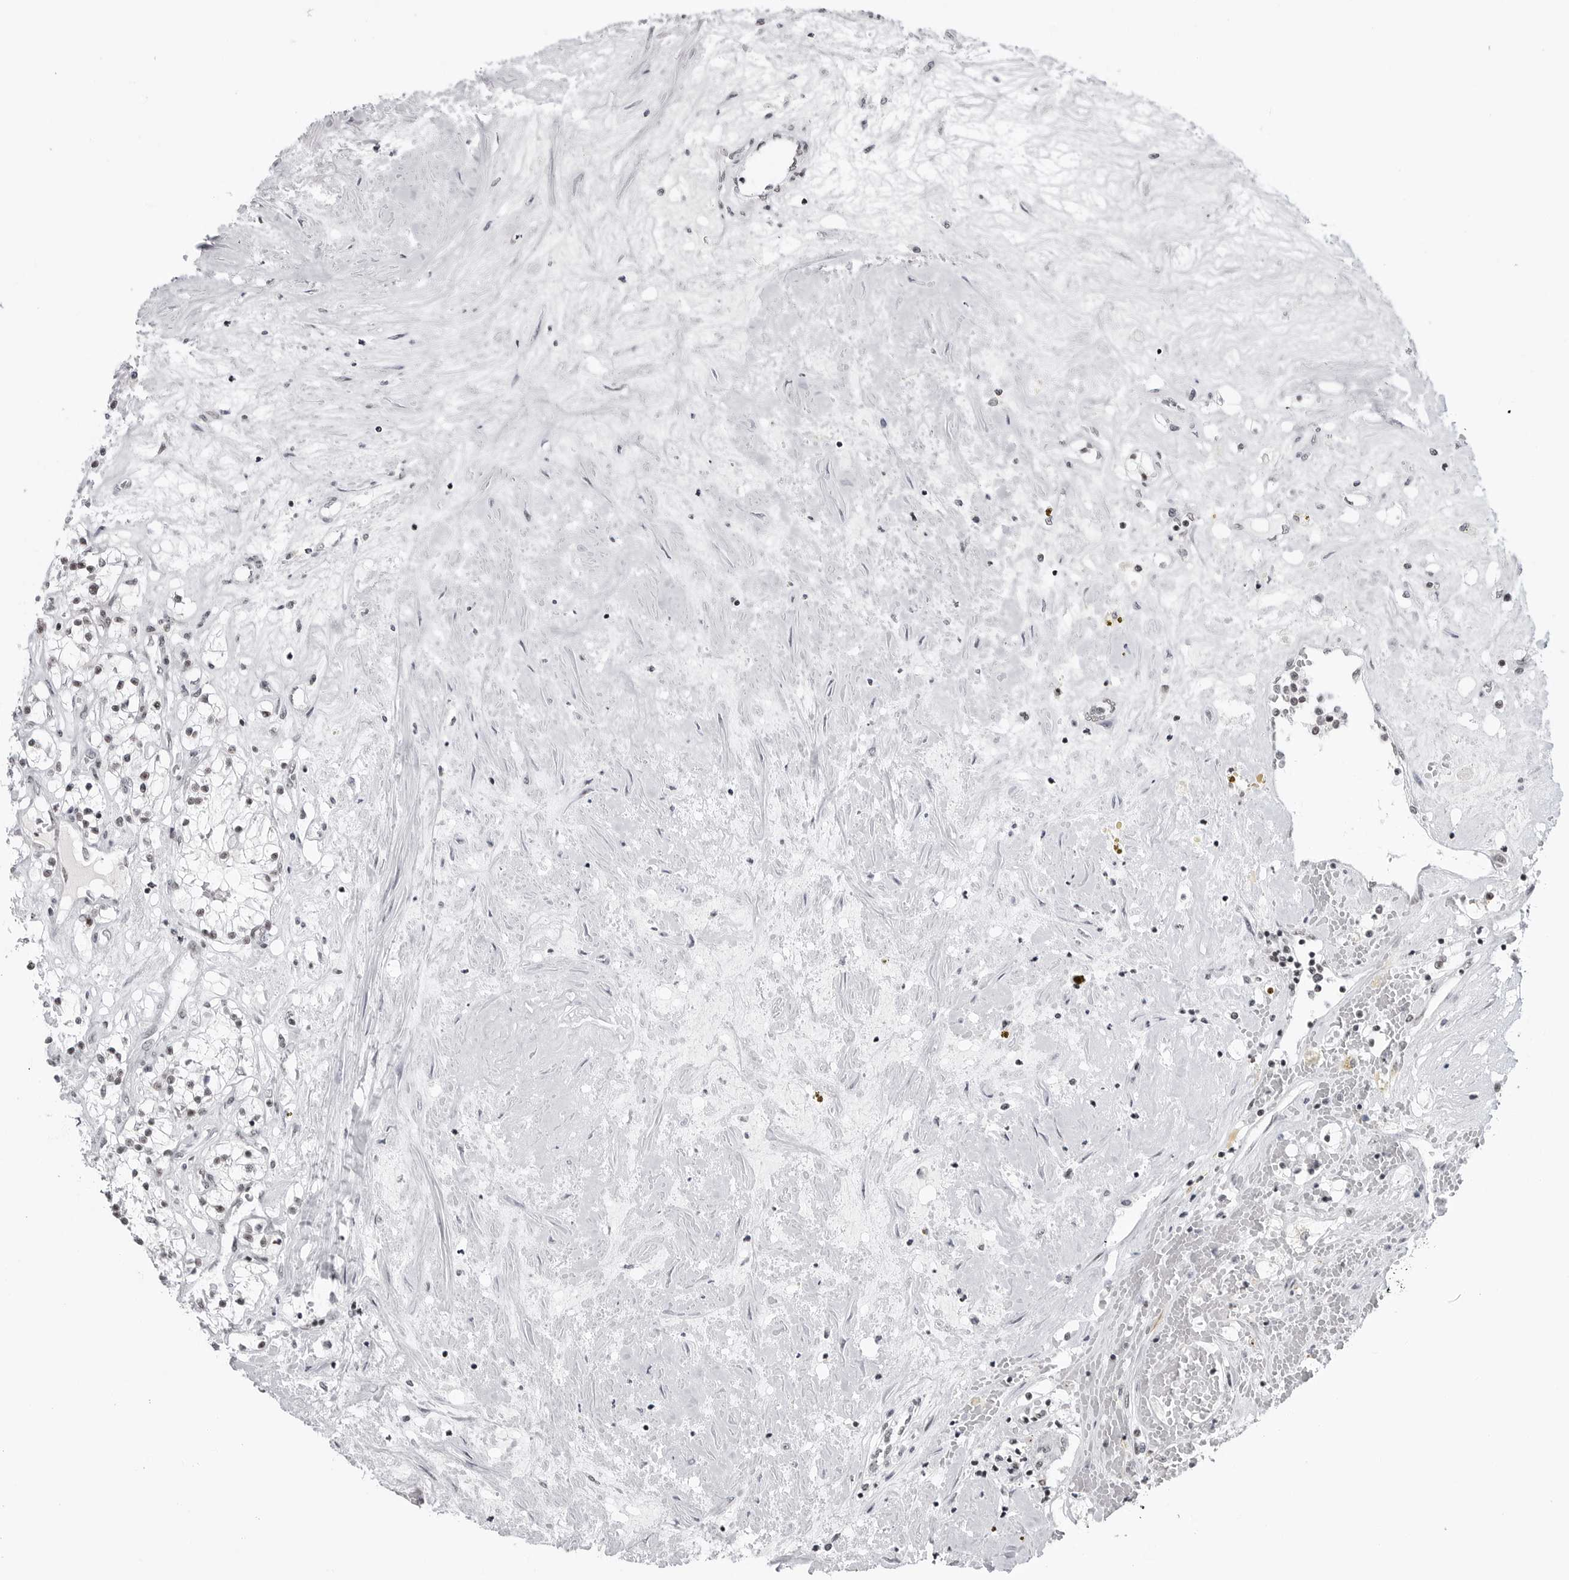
{"staining": {"intensity": "negative", "quantity": "none", "location": "none"}, "tissue": "renal cancer", "cell_type": "Tumor cells", "image_type": "cancer", "snomed": [{"axis": "morphology", "description": "Normal tissue, NOS"}, {"axis": "morphology", "description": "Adenocarcinoma, NOS"}, {"axis": "topography", "description": "Kidney"}], "caption": "This is an immunohistochemistry image of human renal cancer. There is no positivity in tumor cells.", "gene": "TRIM66", "patient": {"sex": "male", "age": 68}}